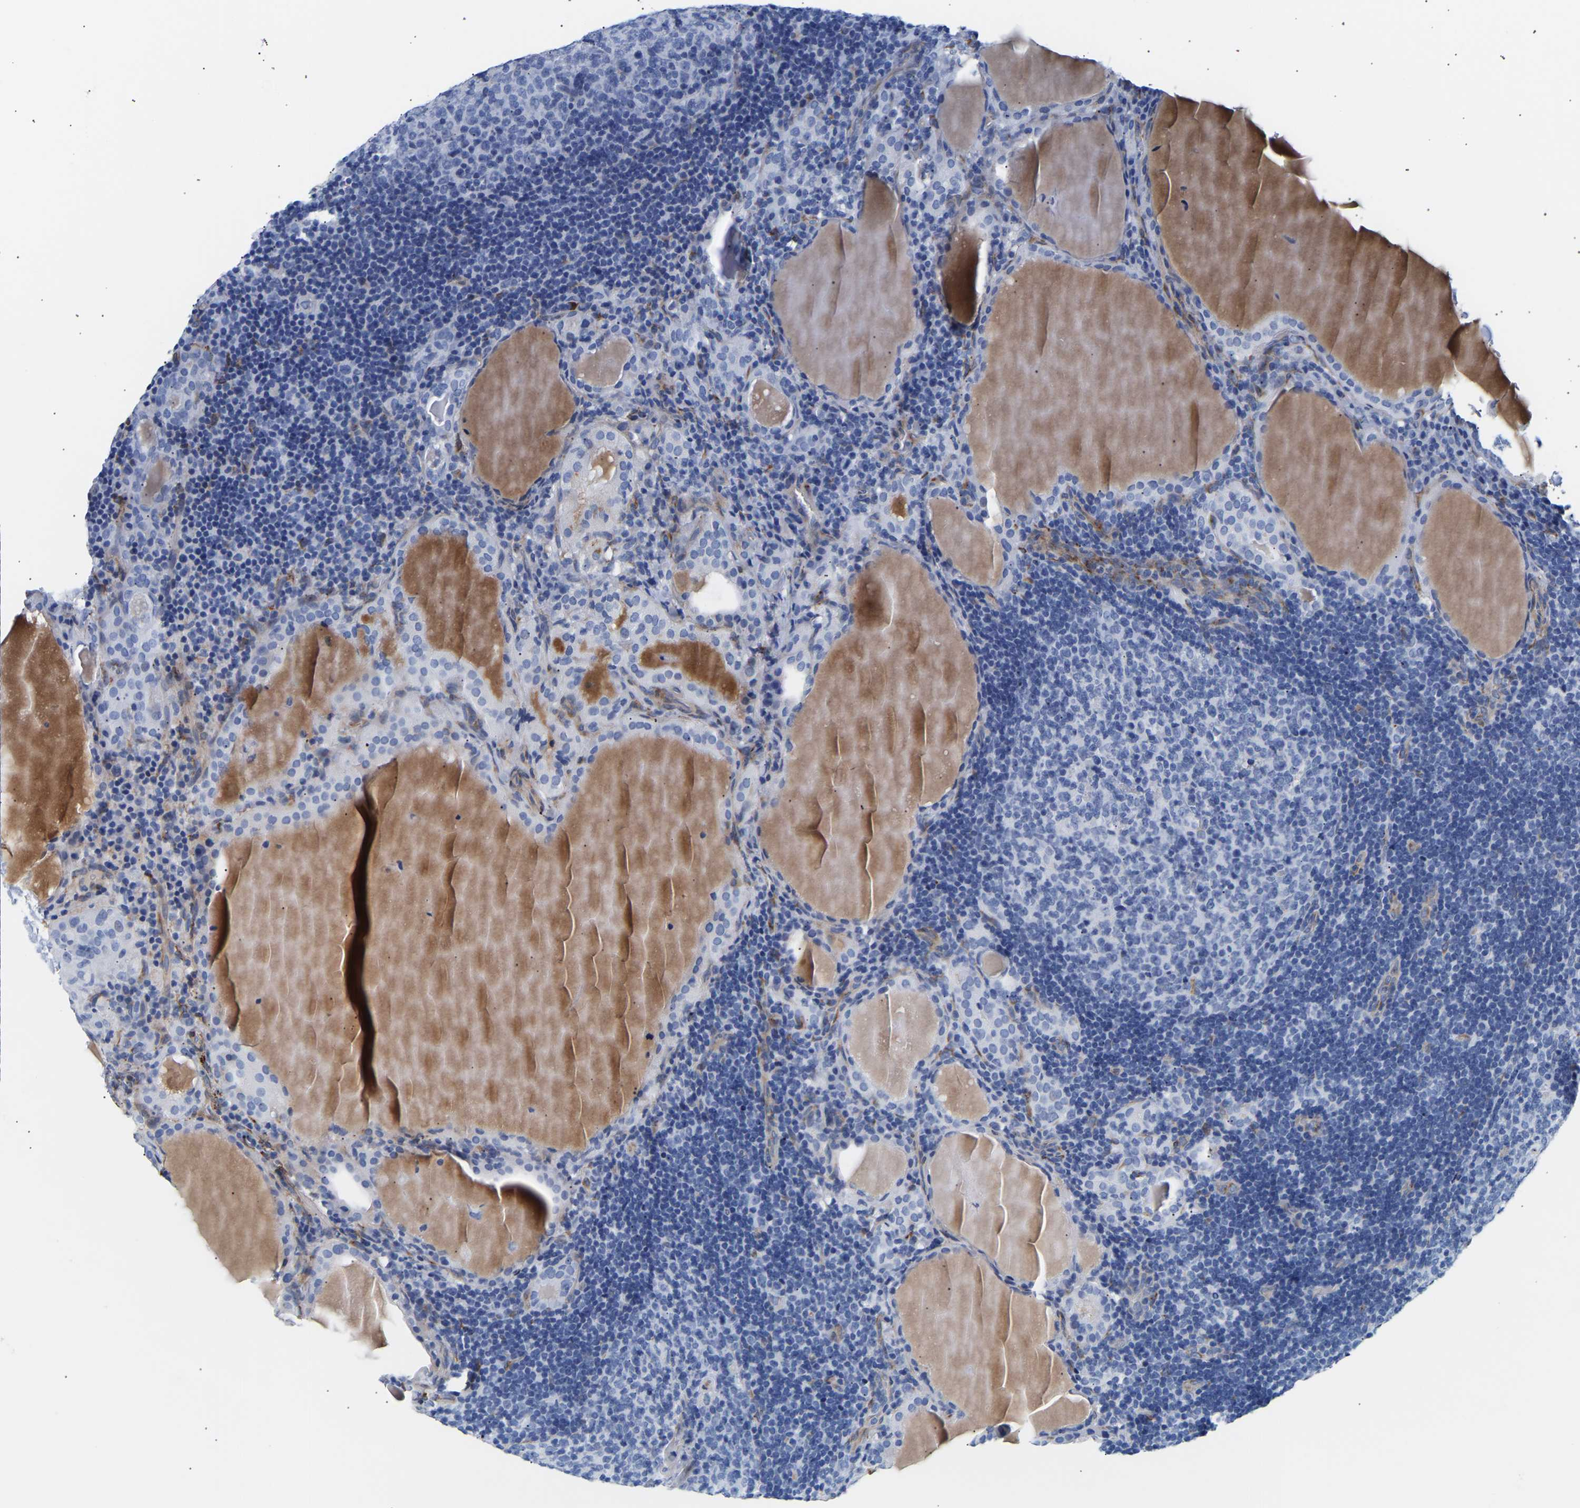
{"staining": {"intensity": "negative", "quantity": "none", "location": "none"}, "tissue": "thyroid cancer", "cell_type": "Tumor cells", "image_type": "cancer", "snomed": [{"axis": "morphology", "description": "Papillary adenocarcinoma, NOS"}, {"axis": "topography", "description": "Thyroid gland"}], "caption": "There is no significant expression in tumor cells of papillary adenocarcinoma (thyroid). (Stains: DAB (3,3'-diaminobenzidine) IHC with hematoxylin counter stain, Microscopy: brightfield microscopy at high magnification).", "gene": "IGFBP7", "patient": {"sex": "female", "age": 42}}